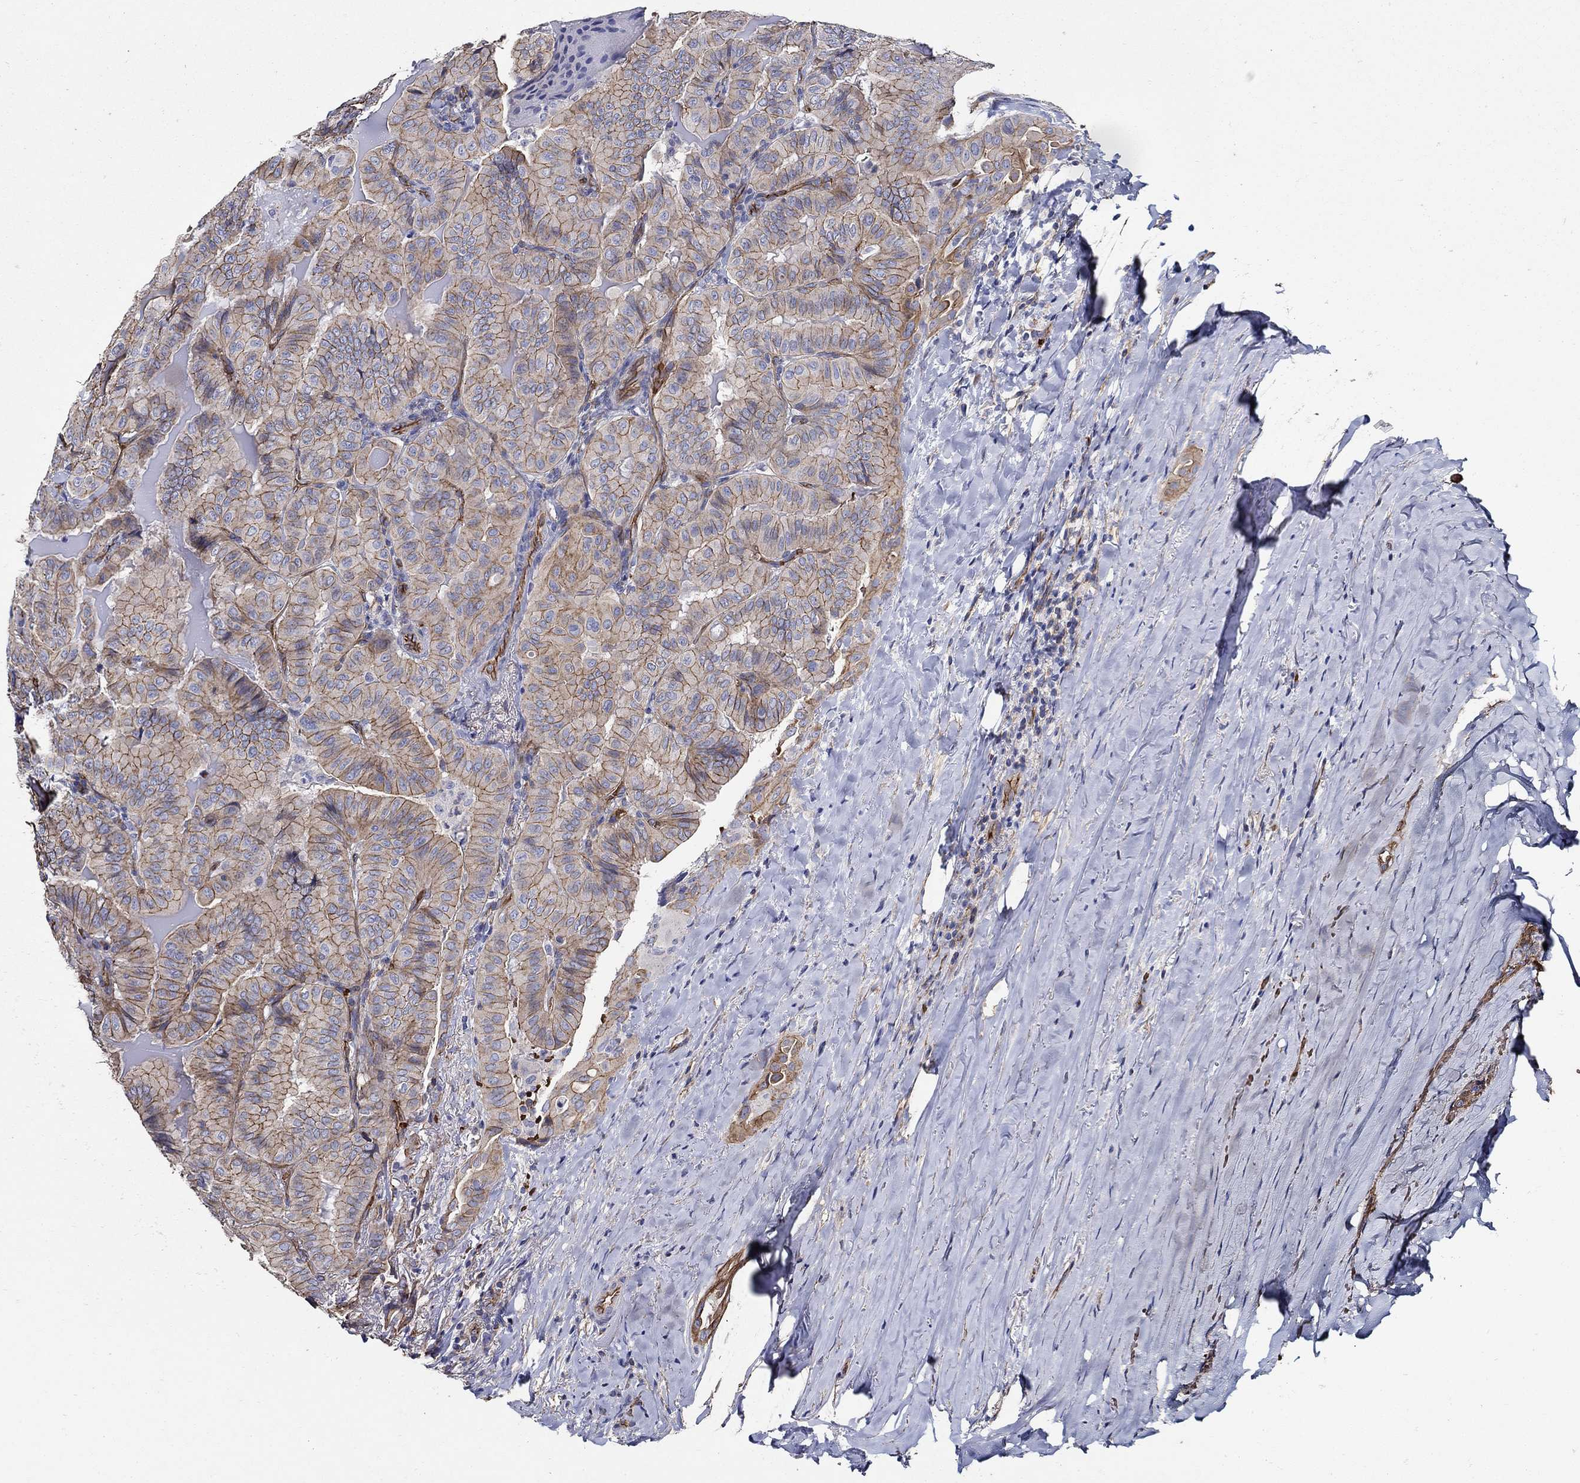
{"staining": {"intensity": "strong", "quantity": "25%-75%", "location": "cytoplasmic/membranous"}, "tissue": "thyroid cancer", "cell_type": "Tumor cells", "image_type": "cancer", "snomed": [{"axis": "morphology", "description": "Papillary adenocarcinoma, NOS"}, {"axis": "topography", "description": "Thyroid gland"}], "caption": "Immunohistochemical staining of papillary adenocarcinoma (thyroid) shows strong cytoplasmic/membranous protein positivity in approximately 25%-75% of tumor cells.", "gene": "APBB3", "patient": {"sex": "female", "age": 68}}